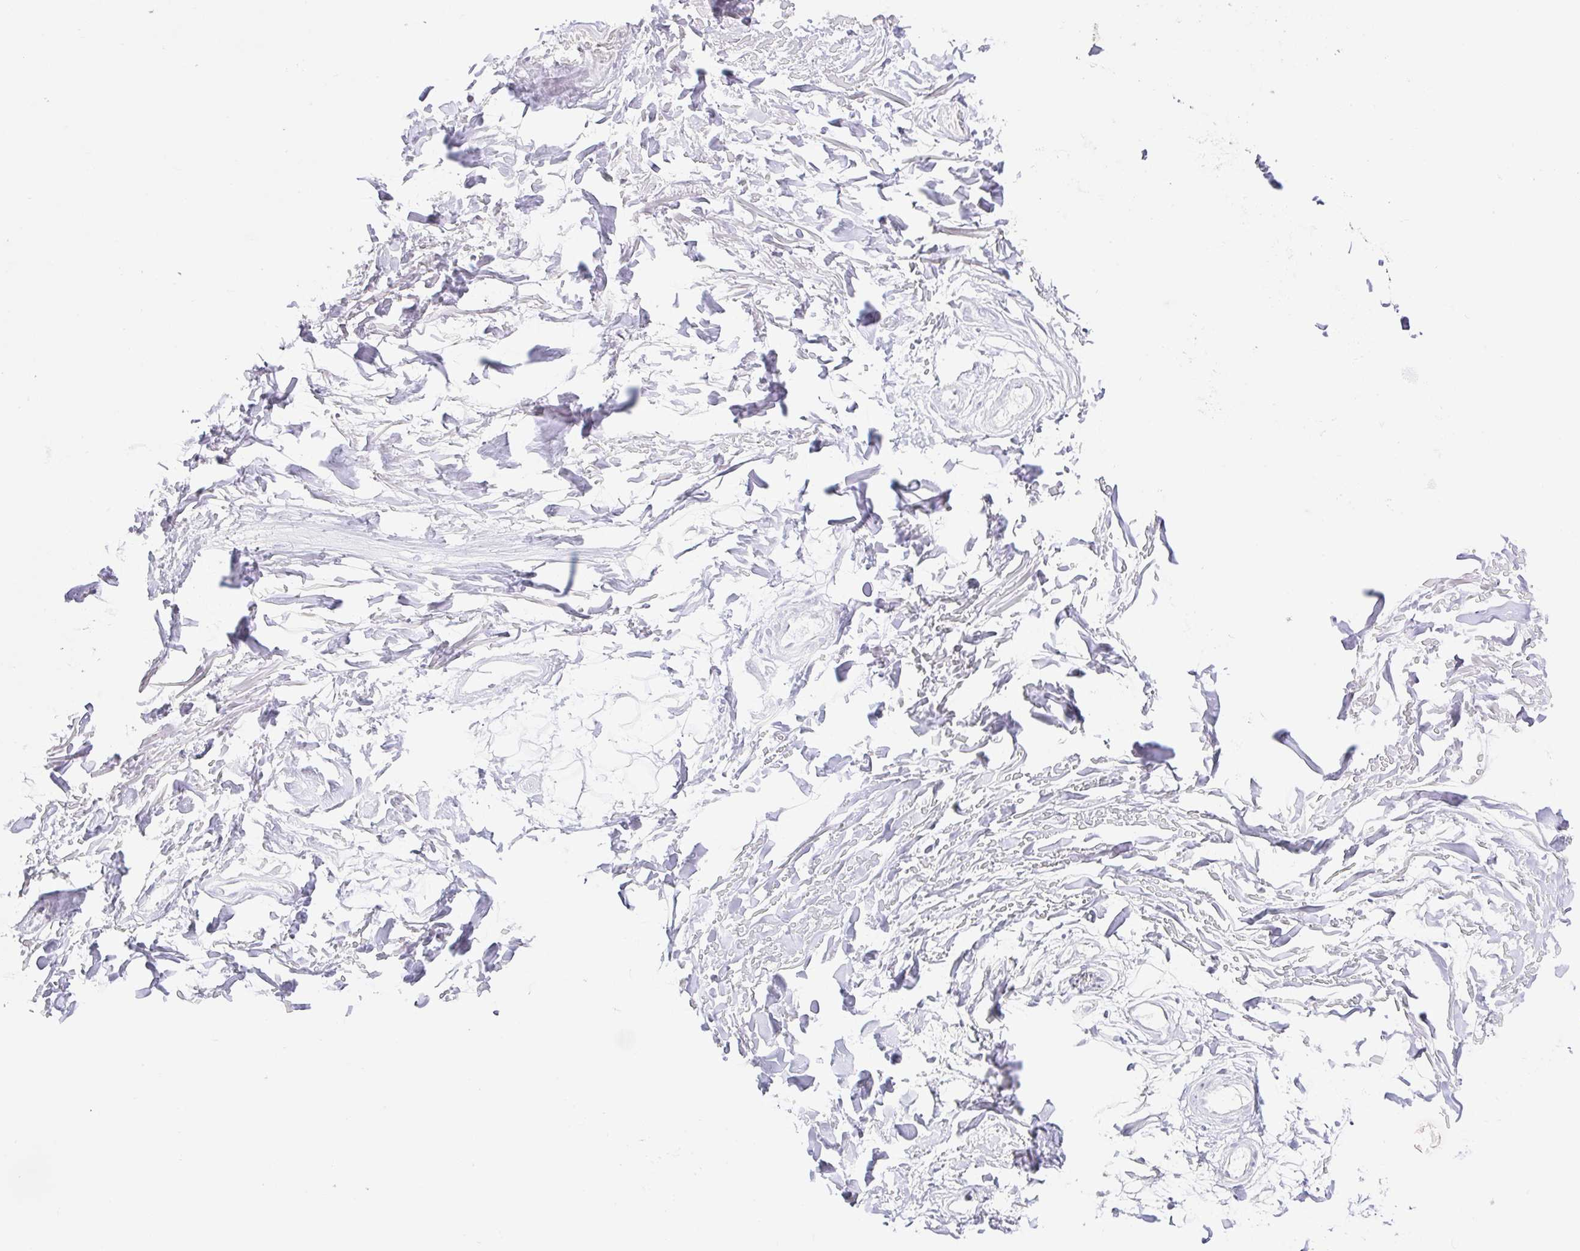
{"staining": {"intensity": "moderate", "quantity": "<25%", "location": "cytoplasmic/membranous"}, "tissue": "soft tissue", "cell_type": "Chondrocytes", "image_type": "normal", "snomed": [{"axis": "morphology", "description": "Normal tissue, NOS"}, {"axis": "topography", "description": "Cartilage tissue"}], "caption": "The immunohistochemical stain shows moderate cytoplasmic/membranous positivity in chondrocytes of unremarkable soft tissue. The protein of interest is shown in brown color, while the nuclei are stained blue.", "gene": "MTTP", "patient": {"sex": "male", "age": 57}}